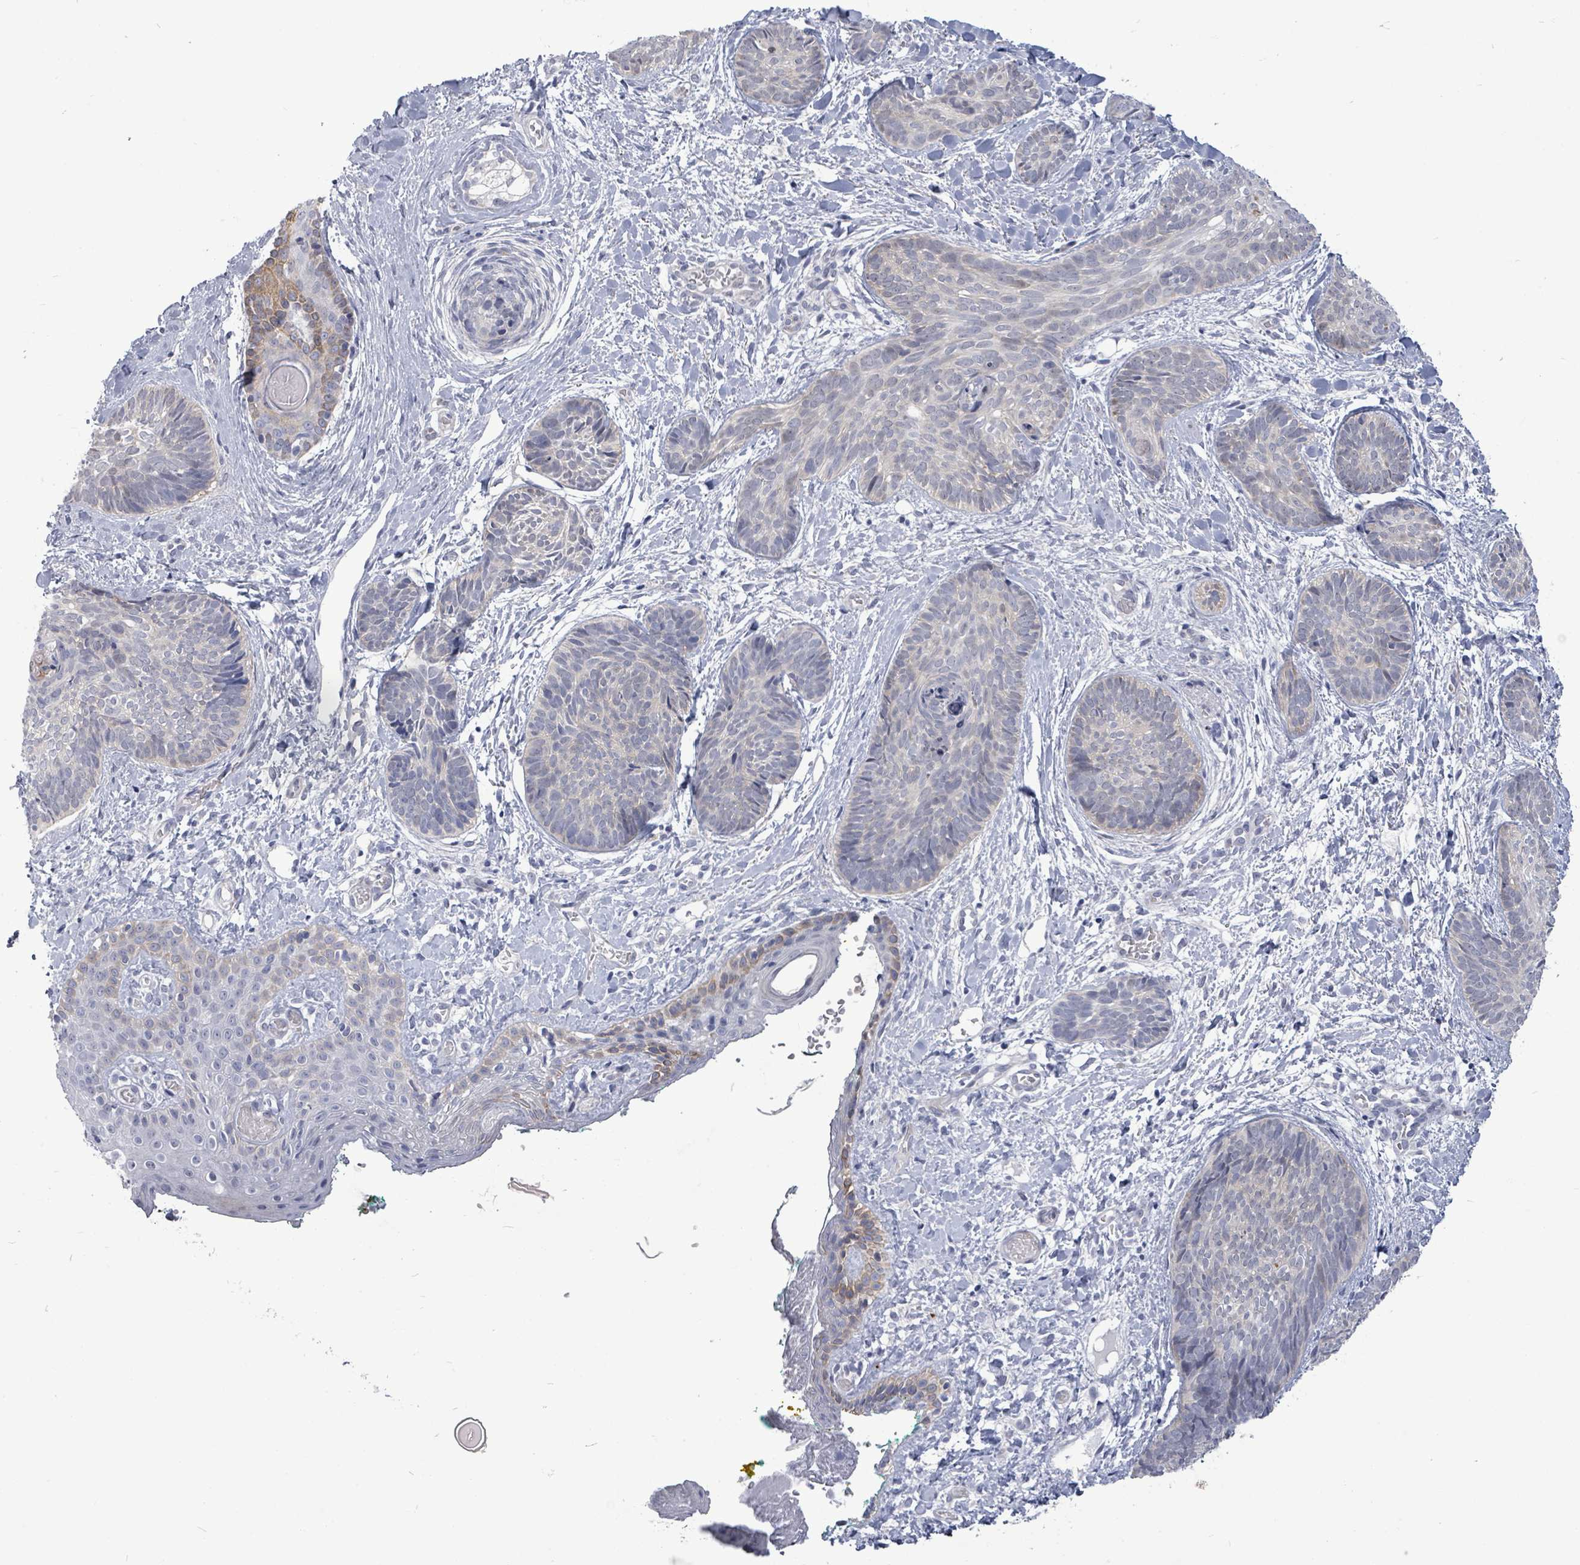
{"staining": {"intensity": "negative", "quantity": "none", "location": "none"}, "tissue": "skin cancer", "cell_type": "Tumor cells", "image_type": "cancer", "snomed": [{"axis": "morphology", "description": "Basal cell carcinoma"}, {"axis": "topography", "description": "Skin"}], "caption": "There is no significant expression in tumor cells of skin cancer. (DAB immunohistochemistry, high magnification).", "gene": "CT45A5", "patient": {"sex": "female", "age": 81}}